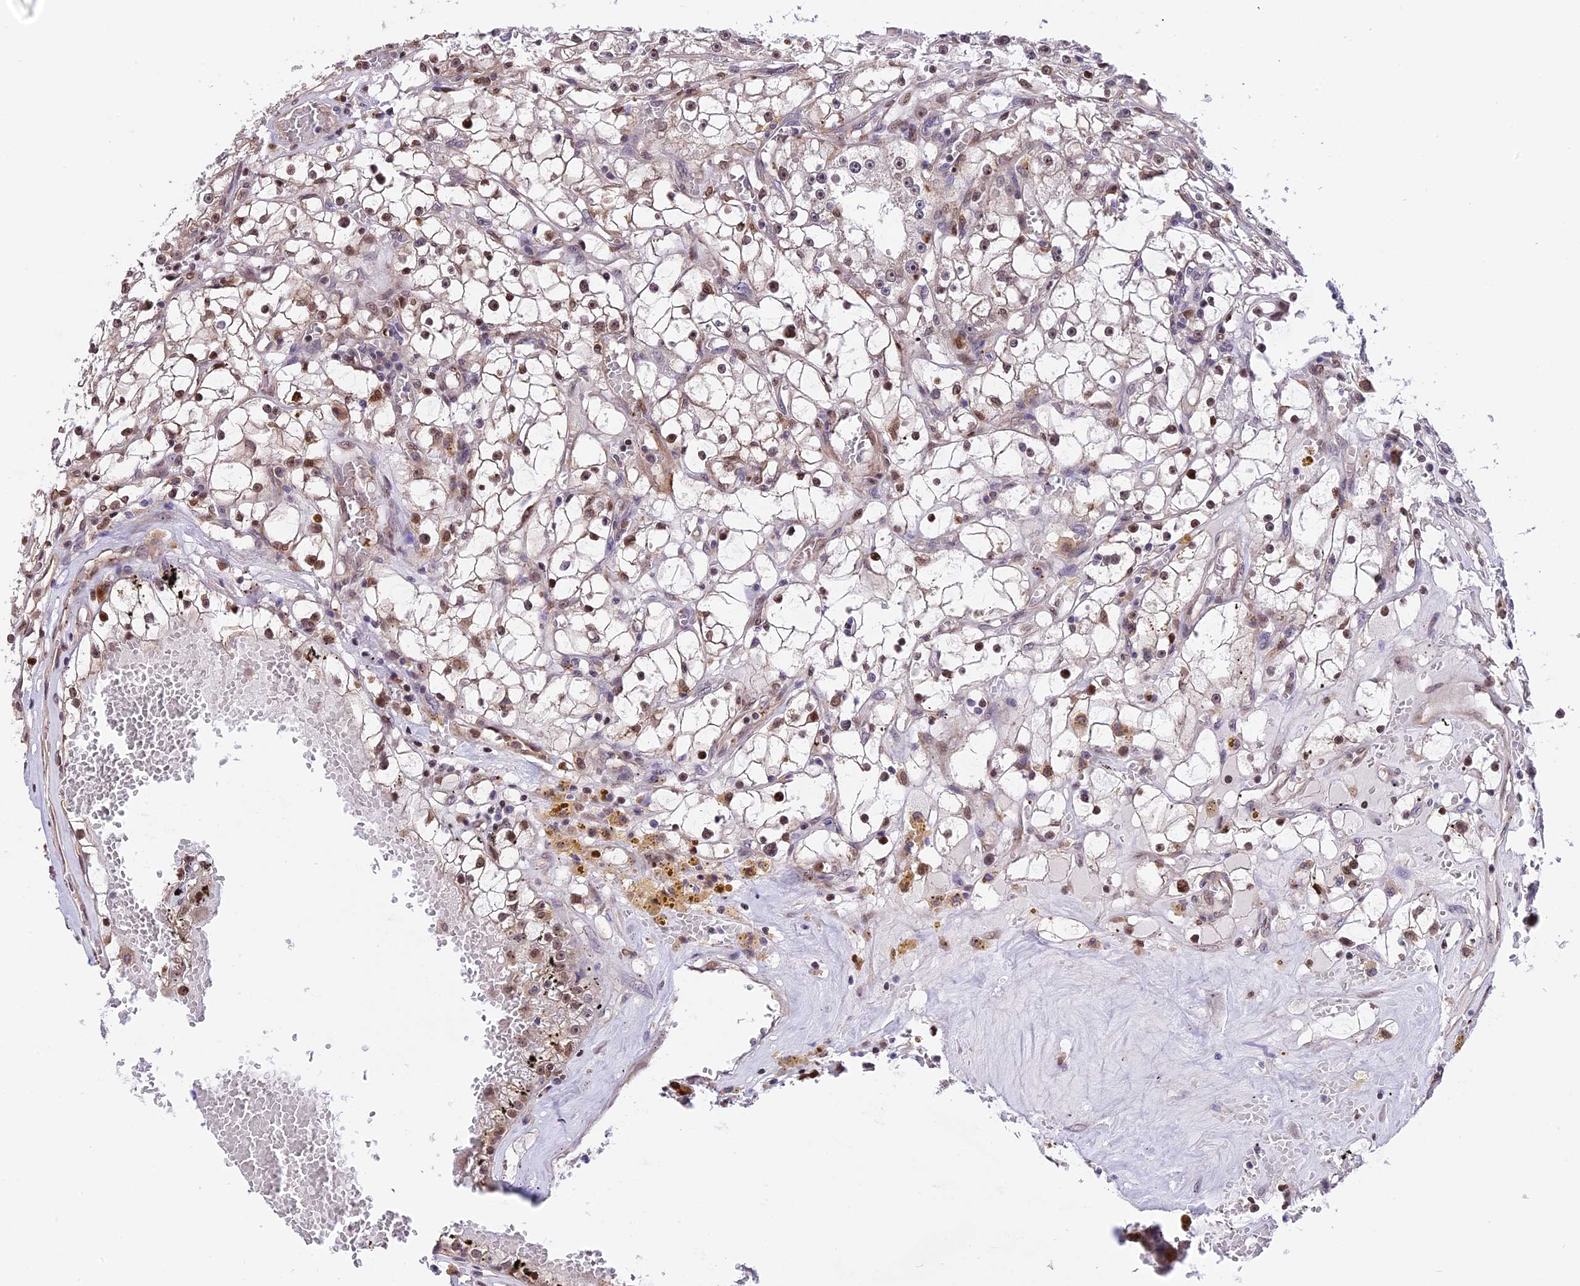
{"staining": {"intensity": "moderate", "quantity": "<25%", "location": "cytoplasmic/membranous,nuclear"}, "tissue": "renal cancer", "cell_type": "Tumor cells", "image_type": "cancer", "snomed": [{"axis": "morphology", "description": "Adenocarcinoma, NOS"}, {"axis": "topography", "description": "Kidney"}], "caption": "A photomicrograph showing moderate cytoplasmic/membranous and nuclear staining in about <25% of tumor cells in adenocarcinoma (renal), as visualized by brown immunohistochemical staining.", "gene": "HERPUD1", "patient": {"sex": "male", "age": 56}}